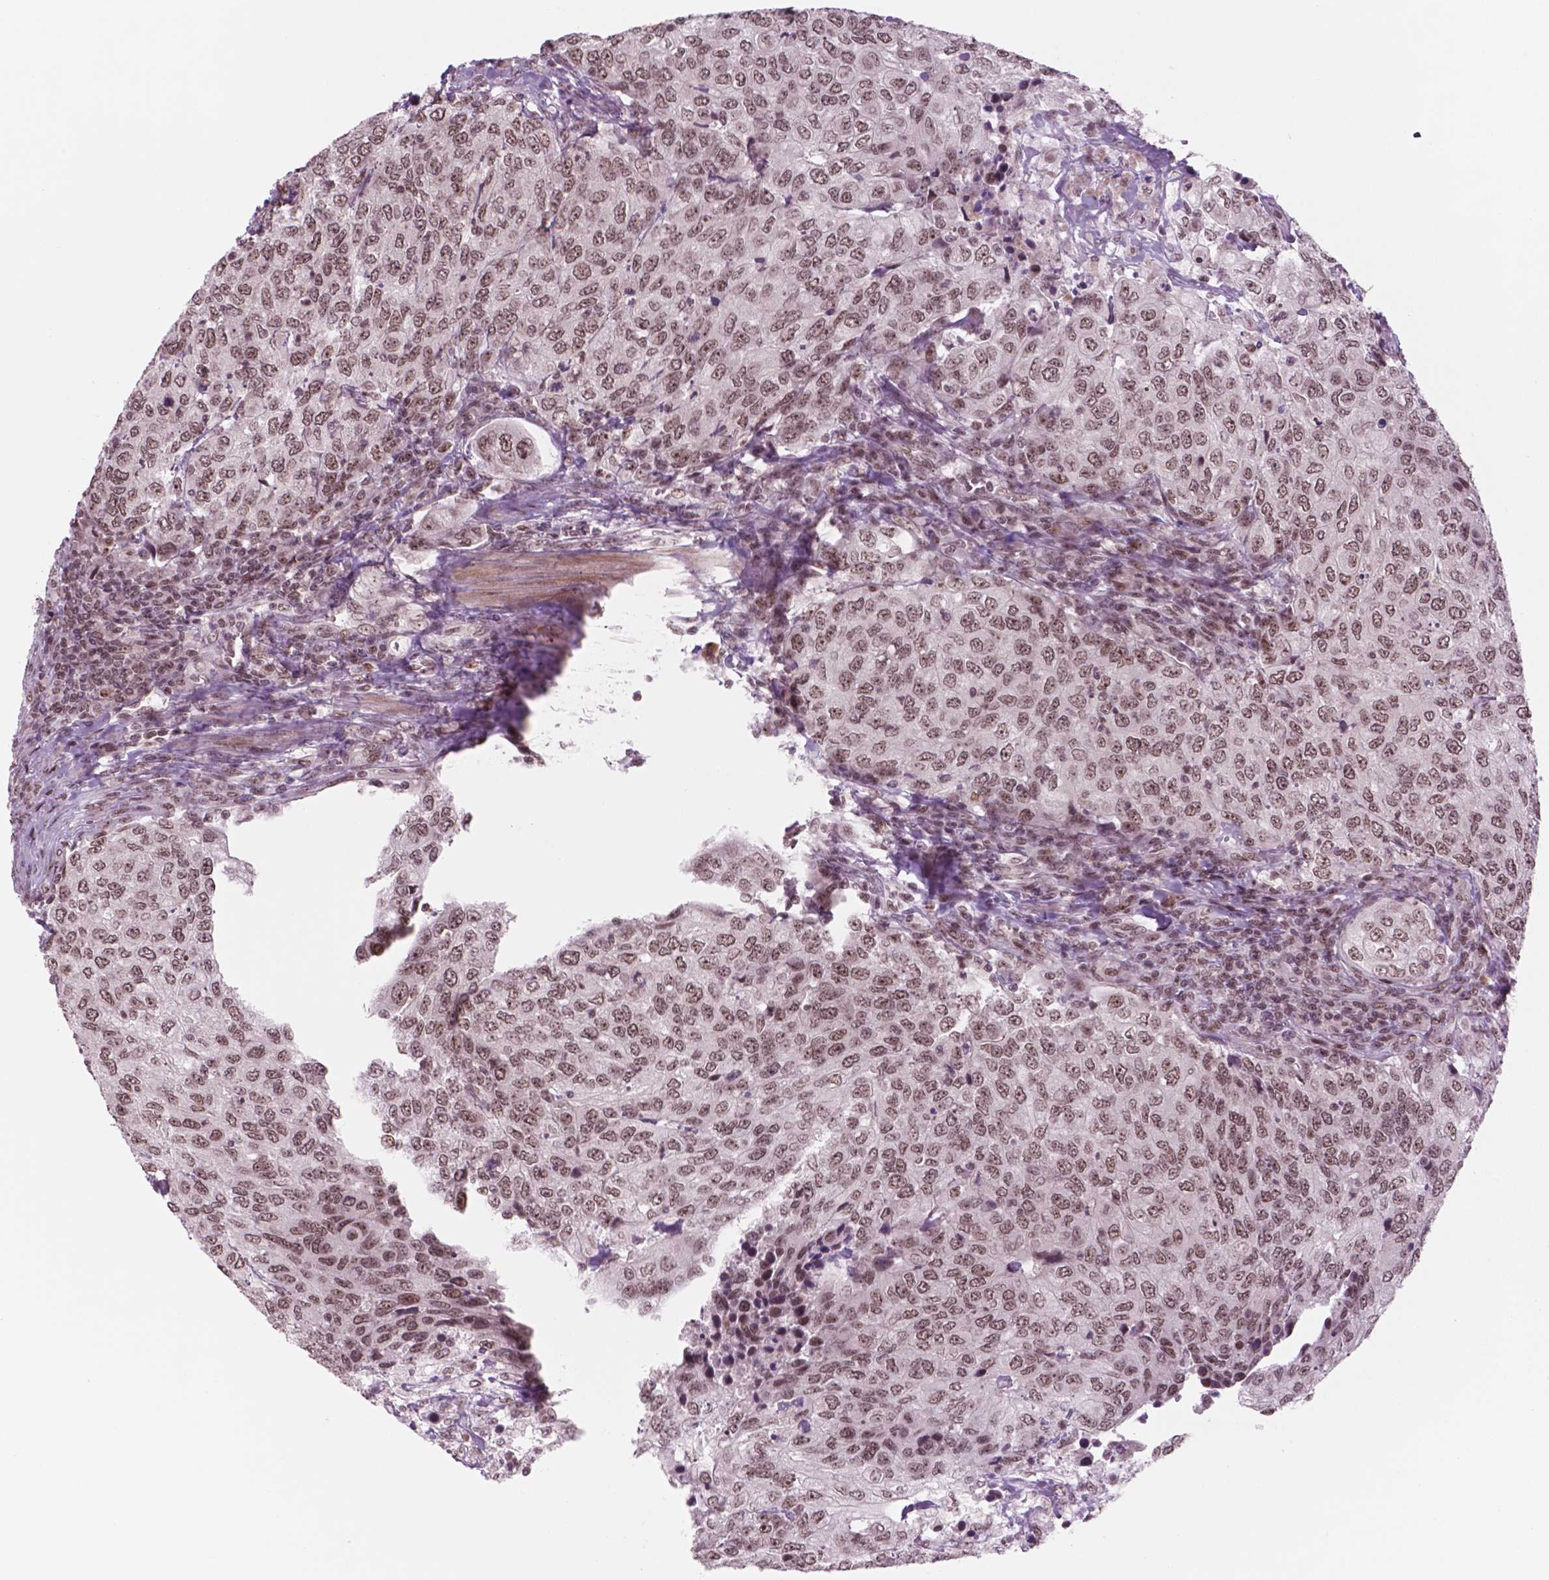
{"staining": {"intensity": "moderate", "quantity": ">75%", "location": "nuclear"}, "tissue": "urothelial cancer", "cell_type": "Tumor cells", "image_type": "cancer", "snomed": [{"axis": "morphology", "description": "Urothelial carcinoma, High grade"}, {"axis": "topography", "description": "Urinary bladder"}], "caption": "A medium amount of moderate nuclear staining is present in approximately >75% of tumor cells in high-grade urothelial carcinoma tissue.", "gene": "POLR2E", "patient": {"sex": "female", "age": 78}}